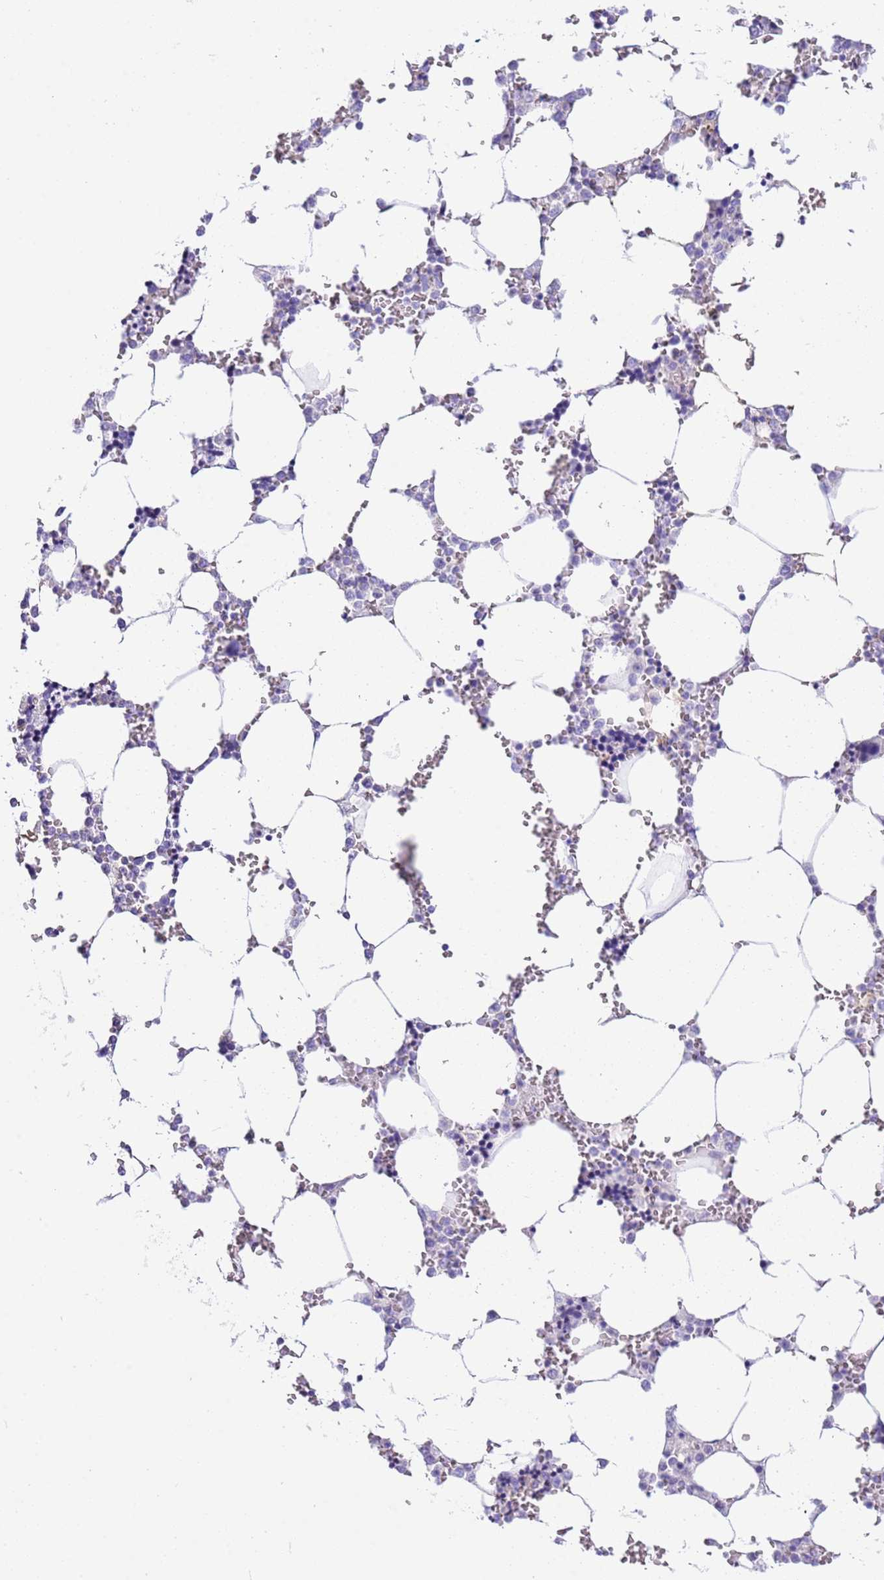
{"staining": {"intensity": "negative", "quantity": "none", "location": "none"}, "tissue": "bone marrow", "cell_type": "Hematopoietic cells", "image_type": "normal", "snomed": [{"axis": "morphology", "description": "Normal tissue, NOS"}, {"axis": "topography", "description": "Bone marrow"}], "caption": "DAB (3,3'-diaminobenzidine) immunohistochemical staining of normal bone marrow demonstrates no significant expression in hematopoietic cells. Nuclei are stained in blue.", "gene": "CPB1", "patient": {"sex": "male", "age": 64}}